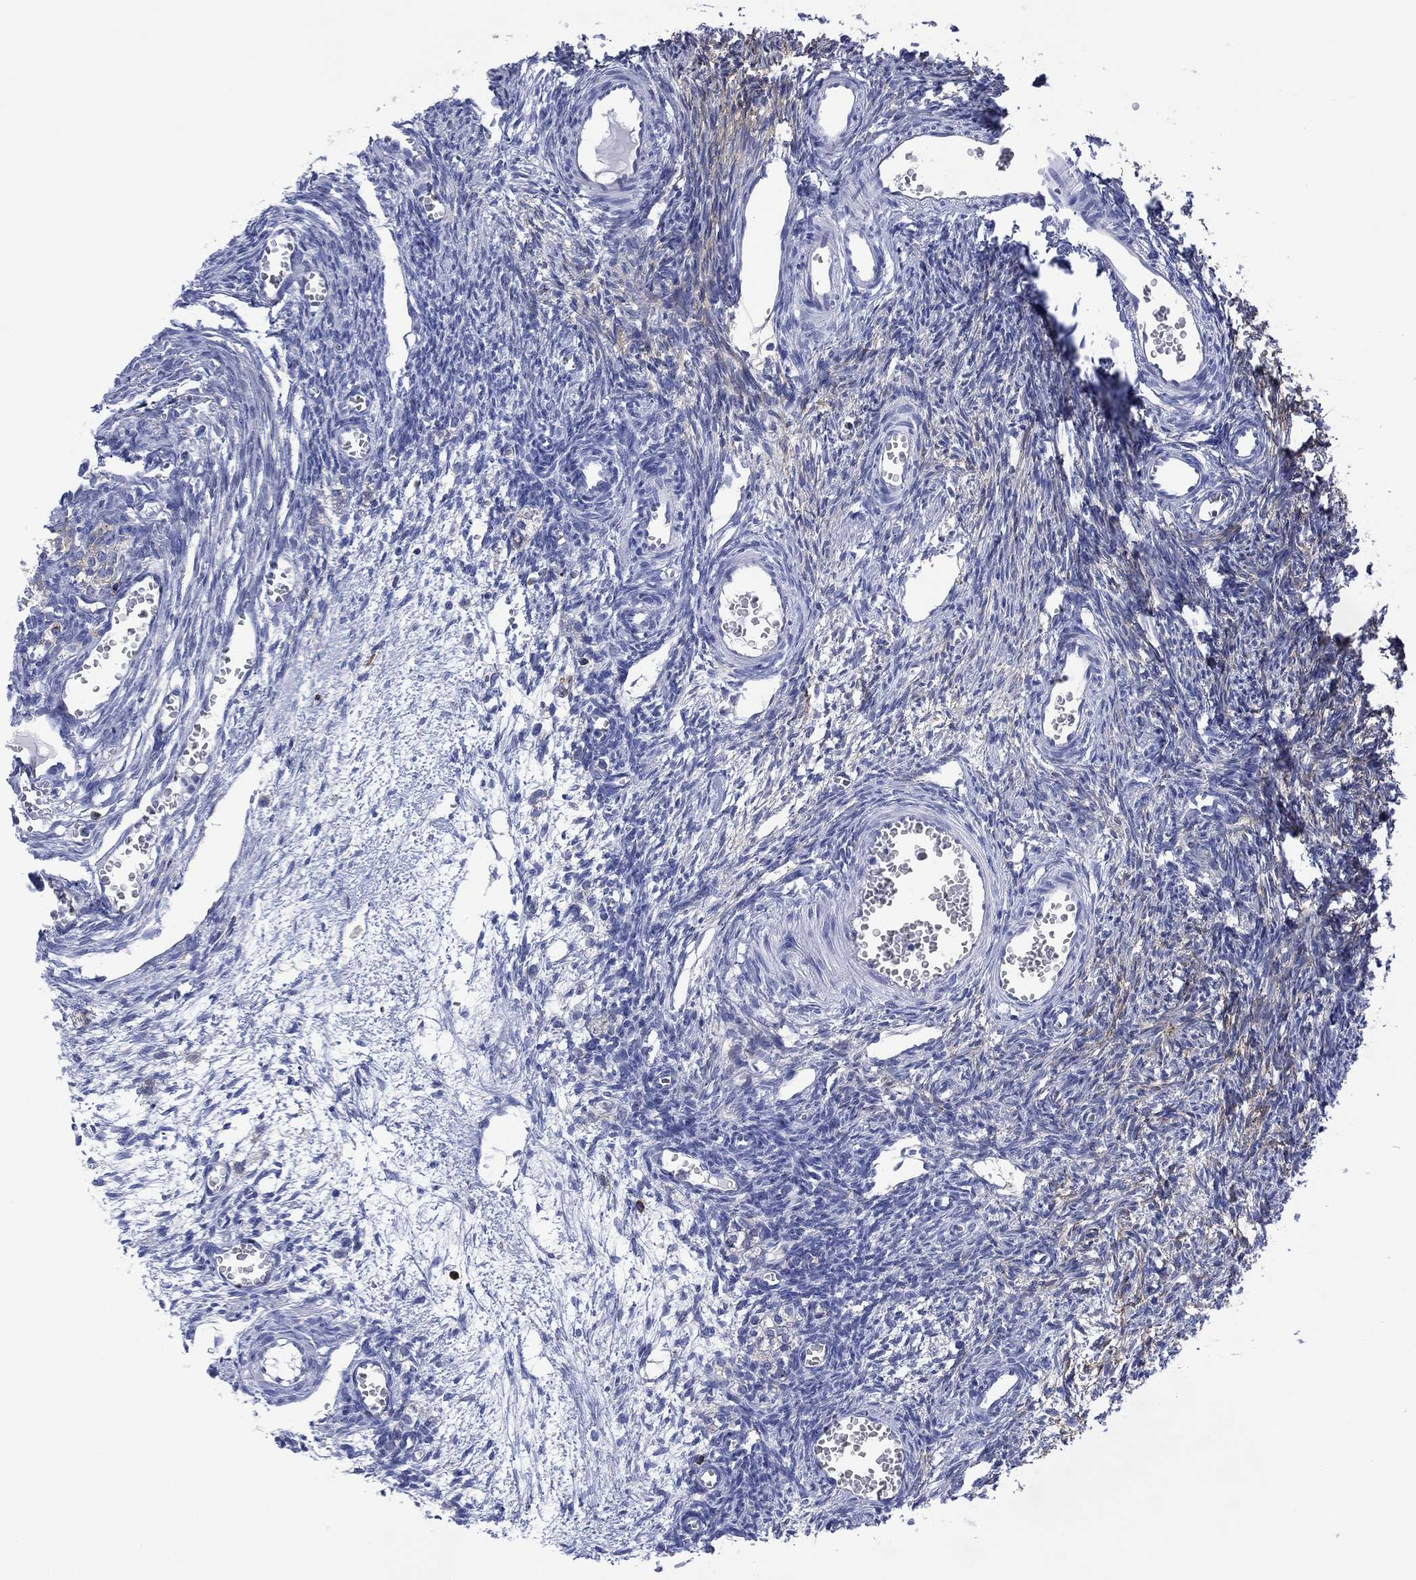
{"staining": {"intensity": "negative", "quantity": "none", "location": "none"}, "tissue": "ovary", "cell_type": "Follicle cells", "image_type": "normal", "snomed": [{"axis": "morphology", "description": "Normal tissue, NOS"}, {"axis": "topography", "description": "Ovary"}], "caption": "An immunohistochemistry (IHC) image of unremarkable ovary is shown. There is no staining in follicle cells of ovary.", "gene": "DPP4", "patient": {"sex": "female", "age": 27}}